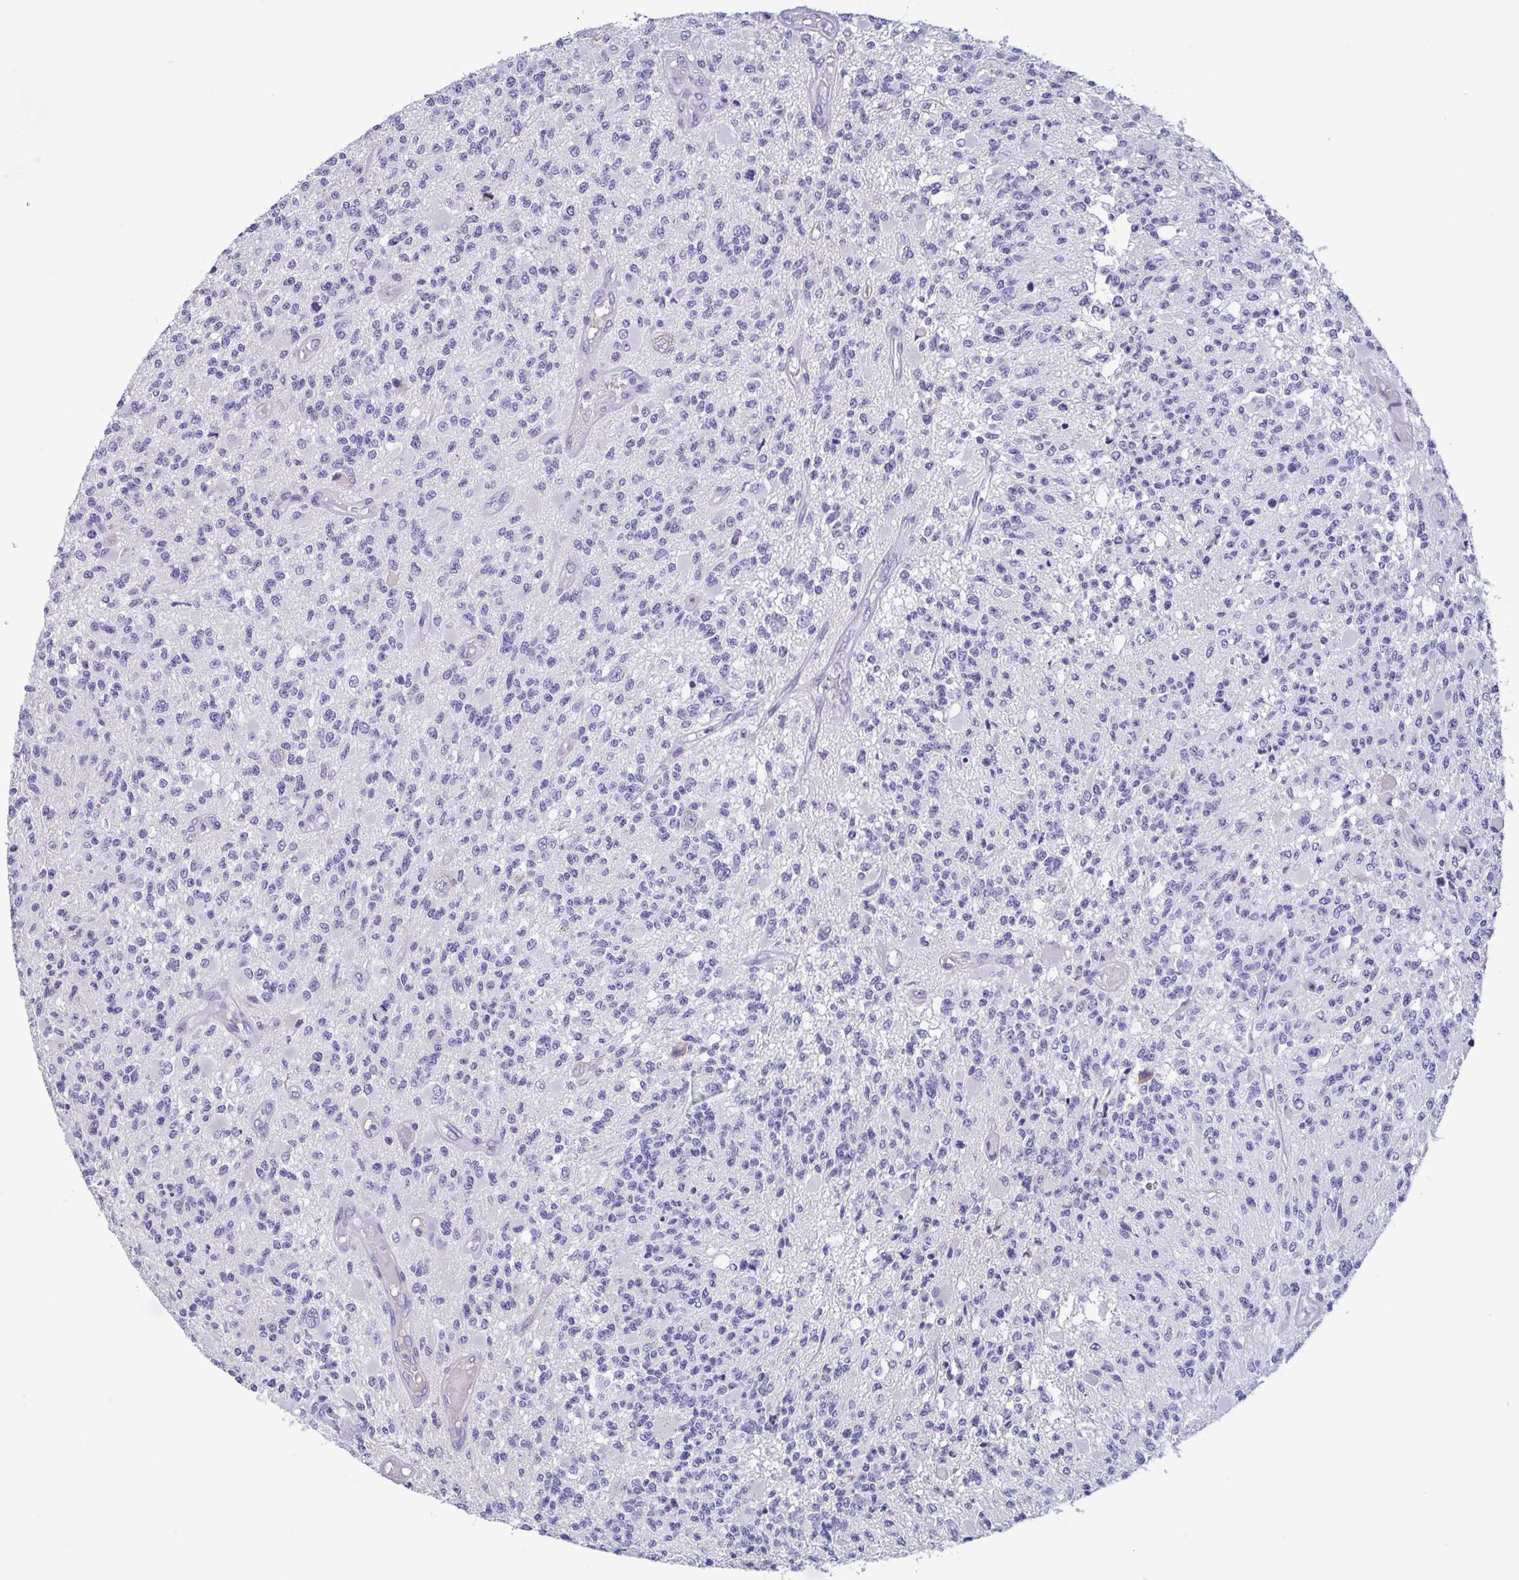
{"staining": {"intensity": "negative", "quantity": "none", "location": "none"}, "tissue": "glioma", "cell_type": "Tumor cells", "image_type": "cancer", "snomed": [{"axis": "morphology", "description": "Glioma, malignant, High grade"}, {"axis": "topography", "description": "Brain"}], "caption": "There is no significant positivity in tumor cells of malignant glioma (high-grade). Brightfield microscopy of immunohistochemistry (IHC) stained with DAB (brown) and hematoxylin (blue), captured at high magnification.", "gene": "TREH", "patient": {"sex": "female", "age": 63}}